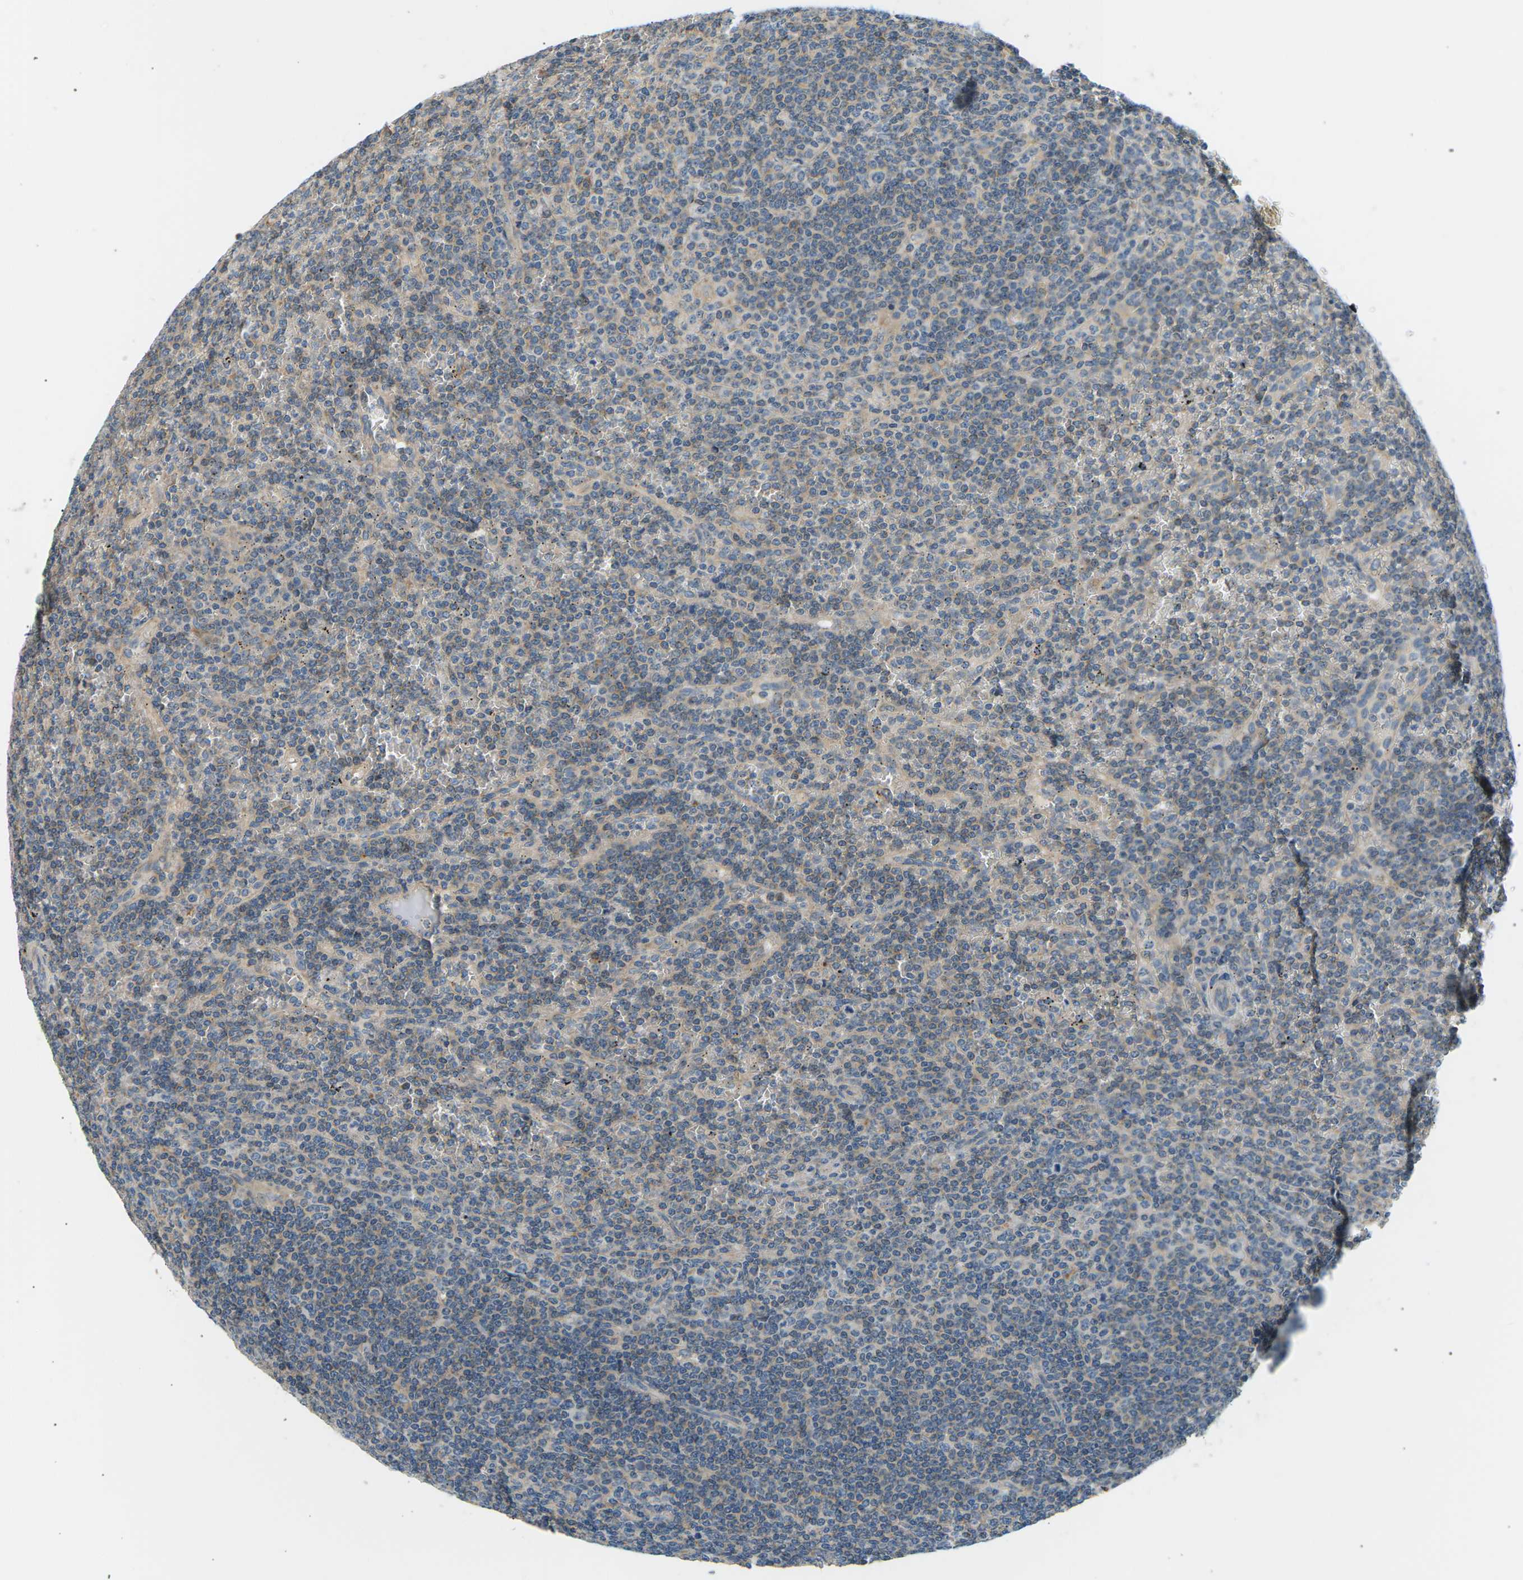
{"staining": {"intensity": "weak", "quantity": "<25%", "location": "cytoplasmic/membranous"}, "tissue": "lymphoma", "cell_type": "Tumor cells", "image_type": "cancer", "snomed": [{"axis": "morphology", "description": "Malignant lymphoma, non-Hodgkin's type, Low grade"}, {"axis": "topography", "description": "Spleen"}], "caption": "High power microscopy photomicrograph of an immunohistochemistry (IHC) photomicrograph of malignant lymphoma, non-Hodgkin's type (low-grade), revealing no significant expression in tumor cells.", "gene": "TBC1D8", "patient": {"sex": "female", "age": 19}}